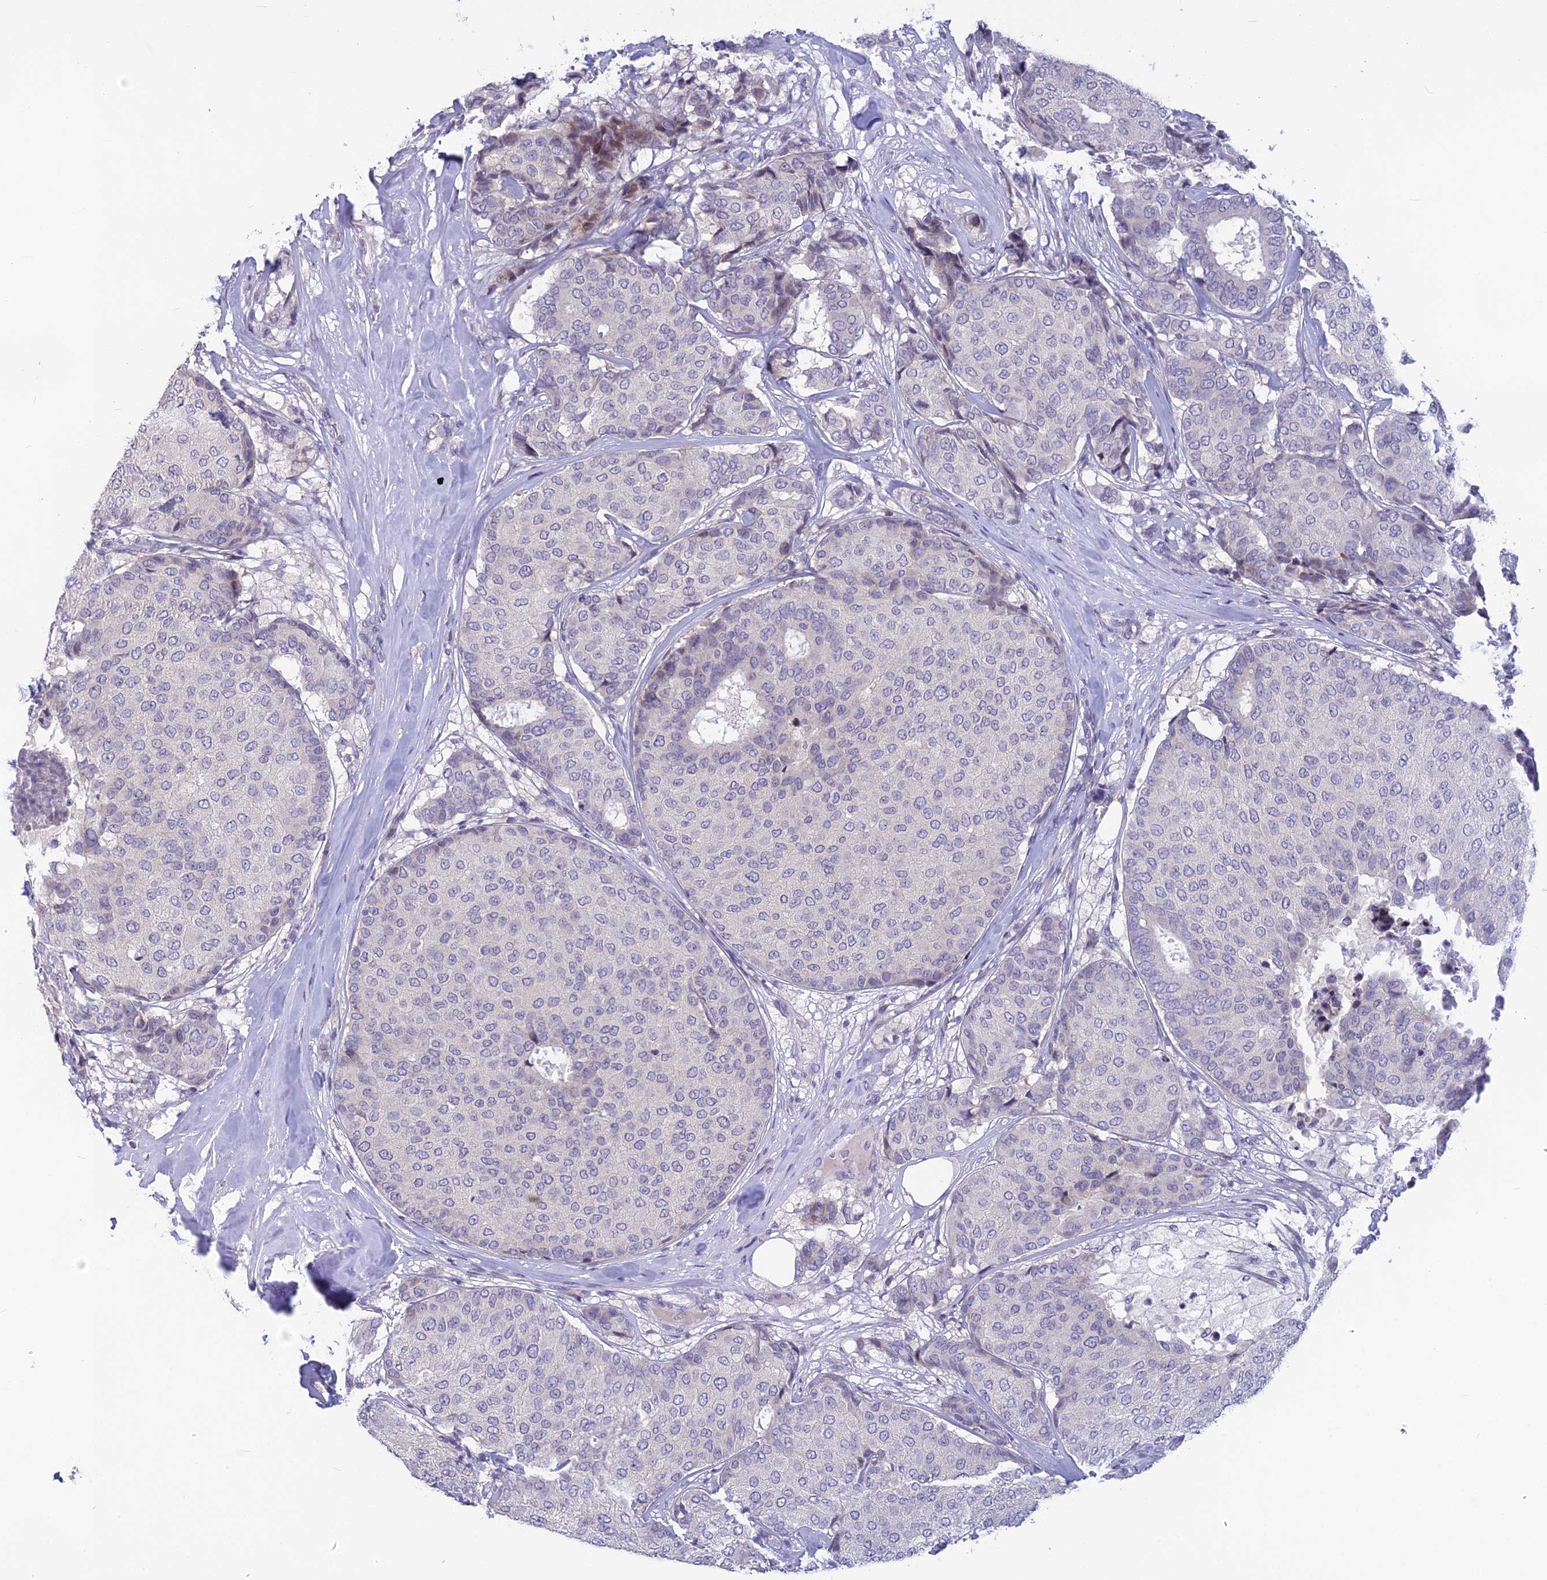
{"staining": {"intensity": "negative", "quantity": "none", "location": "none"}, "tissue": "breast cancer", "cell_type": "Tumor cells", "image_type": "cancer", "snomed": [{"axis": "morphology", "description": "Duct carcinoma"}, {"axis": "topography", "description": "Breast"}], "caption": "Human intraductal carcinoma (breast) stained for a protein using immunohistochemistry (IHC) displays no positivity in tumor cells.", "gene": "TMEM134", "patient": {"sex": "female", "age": 75}}